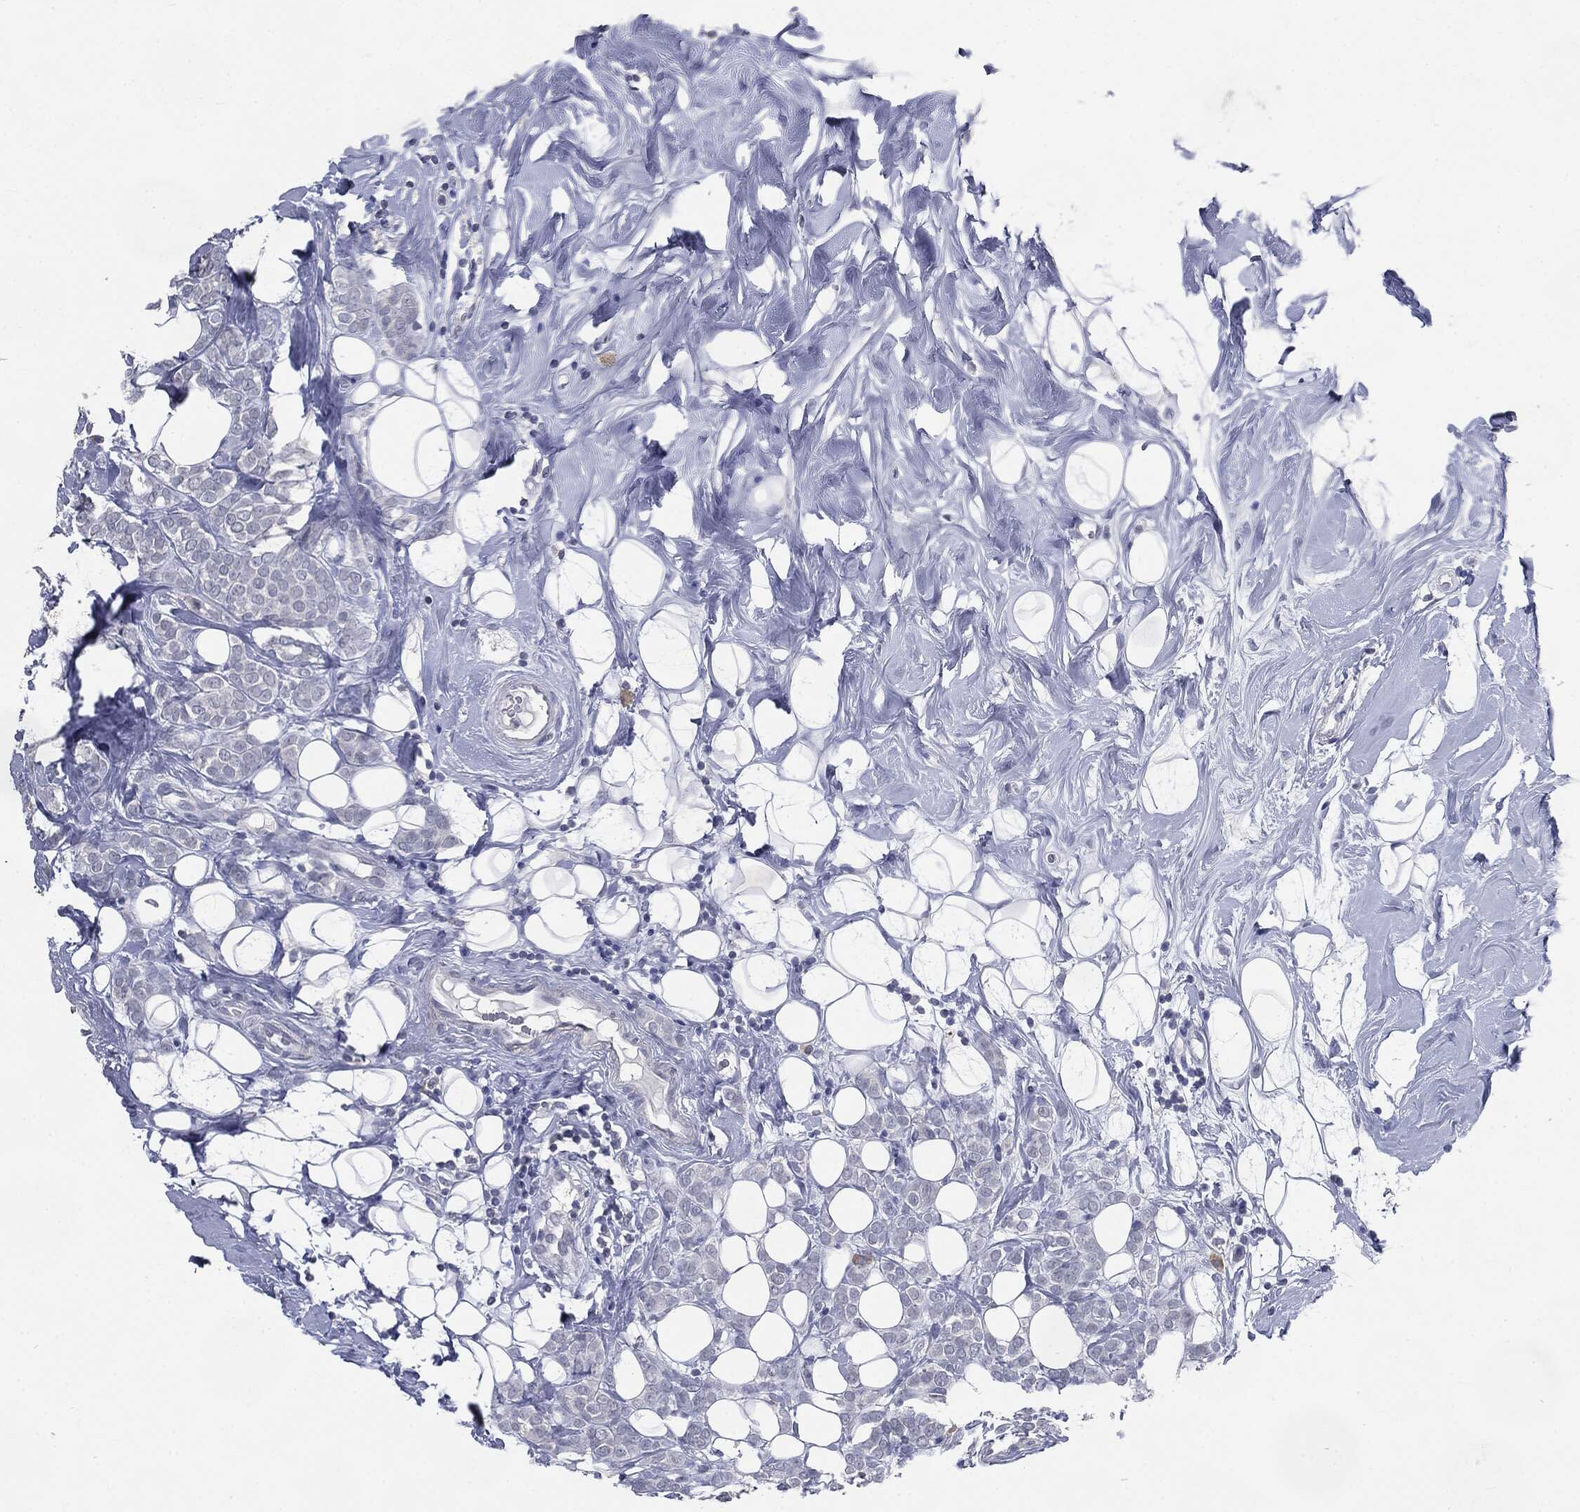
{"staining": {"intensity": "negative", "quantity": "none", "location": "none"}, "tissue": "breast cancer", "cell_type": "Tumor cells", "image_type": "cancer", "snomed": [{"axis": "morphology", "description": "Lobular carcinoma"}, {"axis": "topography", "description": "Breast"}], "caption": "High power microscopy histopathology image of an immunohistochemistry histopathology image of breast cancer (lobular carcinoma), revealing no significant expression in tumor cells.", "gene": "SLC2A2", "patient": {"sex": "female", "age": 49}}